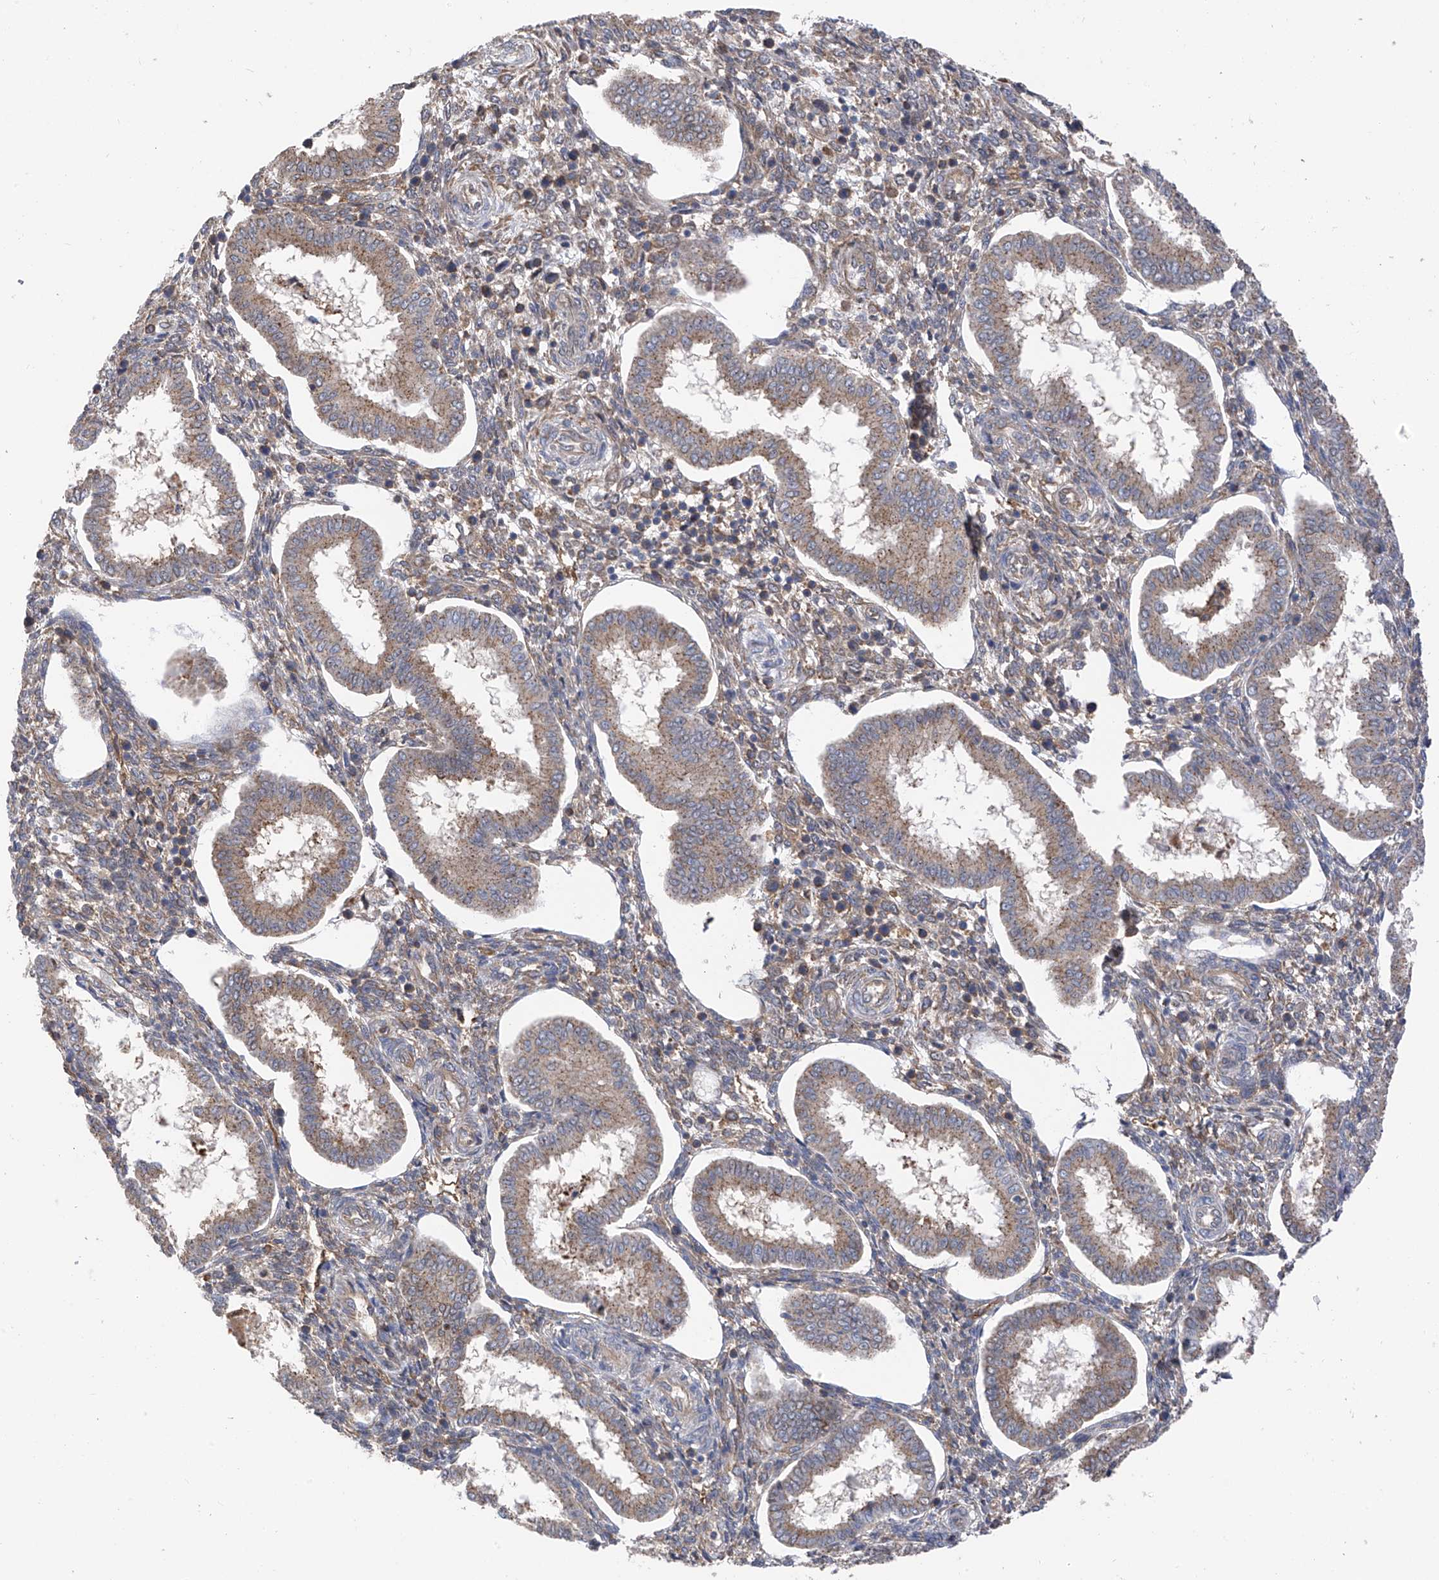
{"staining": {"intensity": "weak", "quantity": "25%-75%", "location": "cytoplasmic/membranous"}, "tissue": "endometrium", "cell_type": "Cells in endometrial stroma", "image_type": "normal", "snomed": [{"axis": "morphology", "description": "Normal tissue, NOS"}, {"axis": "topography", "description": "Endometrium"}], "caption": "Immunohistochemical staining of benign human endometrium demonstrates low levels of weak cytoplasmic/membranous expression in approximately 25%-75% of cells in endometrial stroma. (Stains: DAB in brown, nuclei in blue, Microscopy: brightfield microscopy at high magnification).", "gene": "CHPF", "patient": {"sex": "female", "age": 24}}